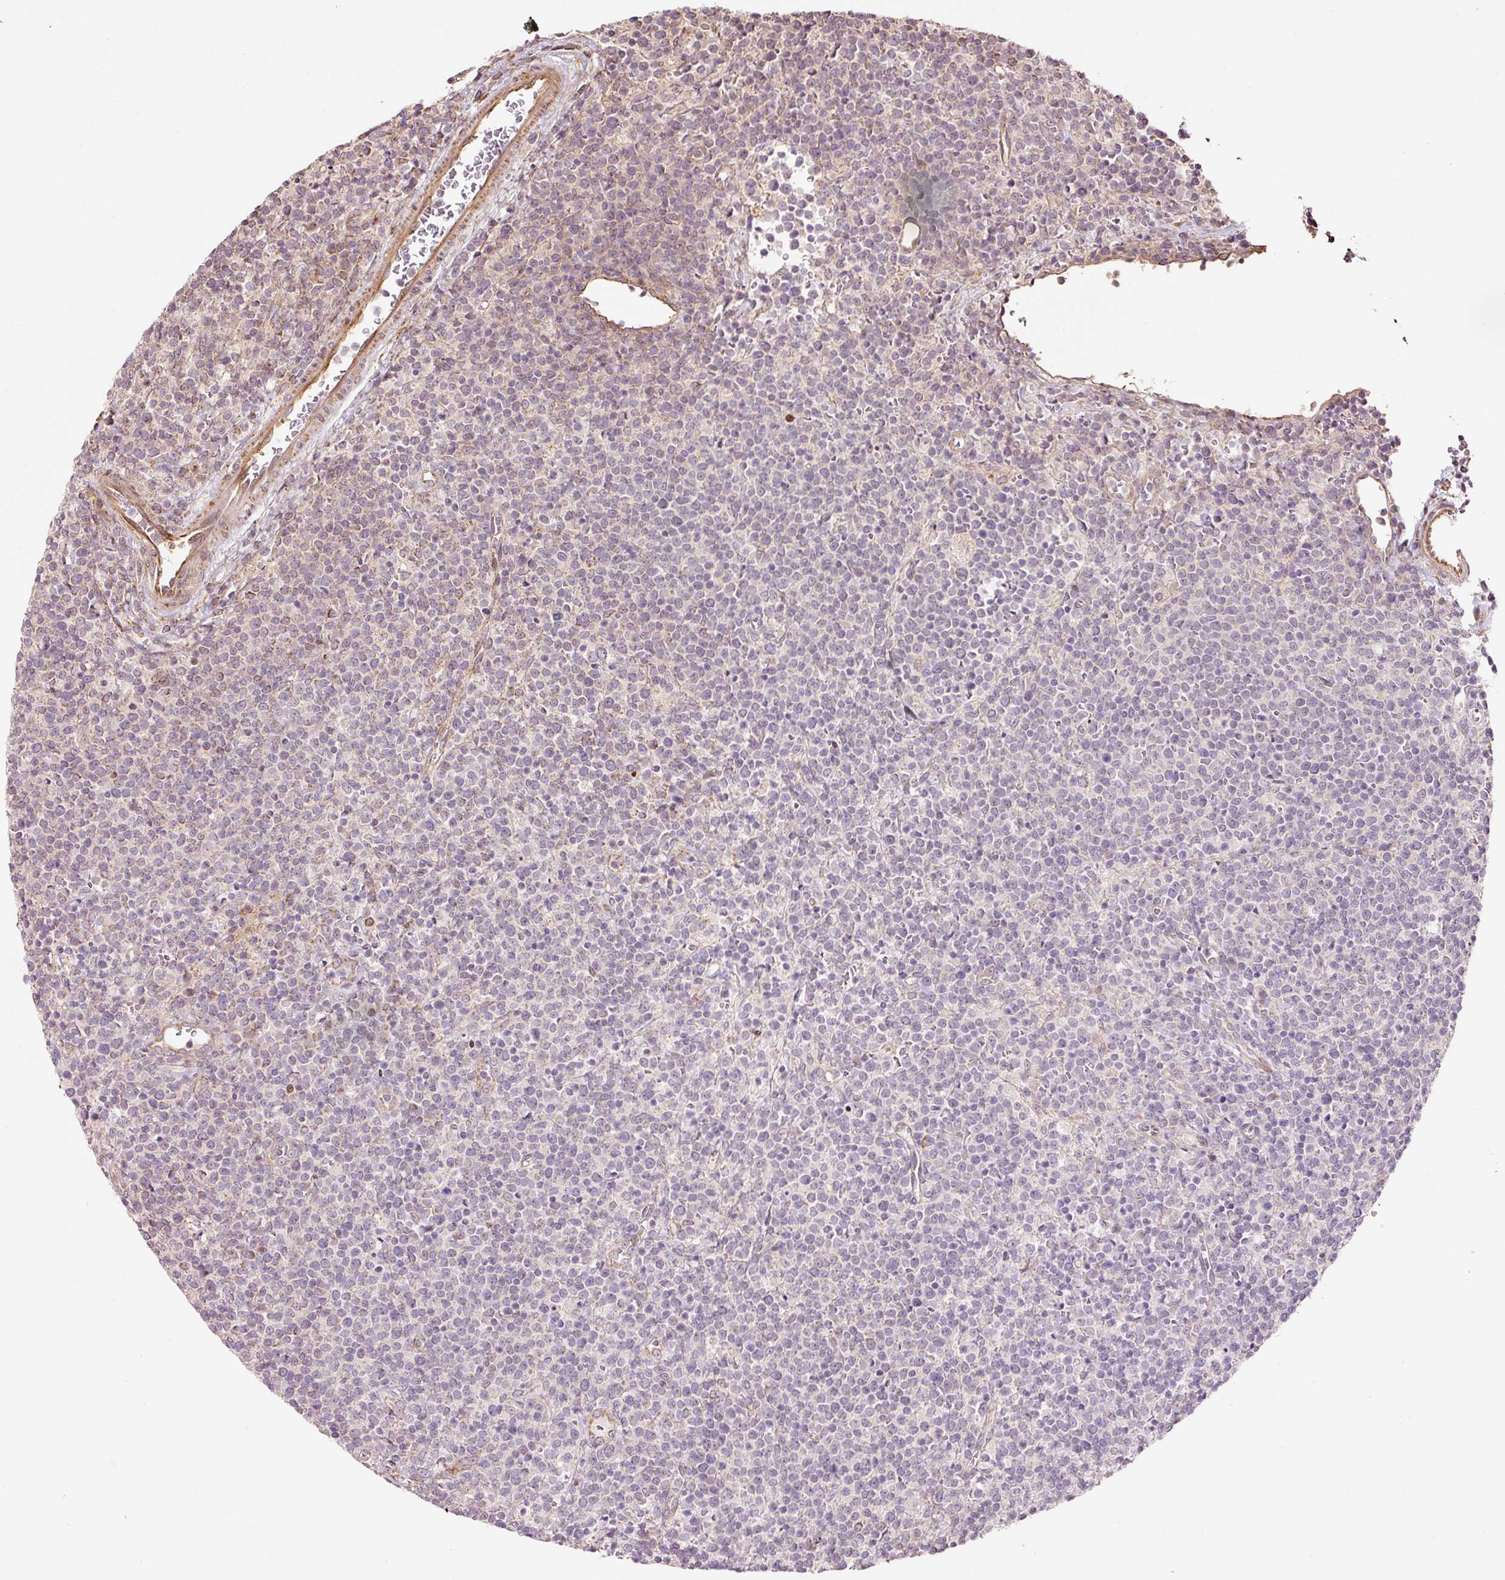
{"staining": {"intensity": "negative", "quantity": "none", "location": "none"}, "tissue": "lymphoma", "cell_type": "Tumor cells", "image_type": "cancer", "snomed": [{"axis": "morphology", "description": "Malignant lymphoma, non-Hodgkin's type, High grade"}, {"axis": "topography", "description": "Lymph node"}], "caption": "IHC photomicrograph of neoplastic tissue: human high-grade malignant lymphoma, non-Hodgkin's type stained with DAB demonstrates no significant protein staining in tumor cells. Brightfield microscopy of immunohistochemistry (IHC) stained with DAB (3,3'-diaminobenzidine) (brown) and hematoxylin (blue), captured at high magnification.", "gene": "ETF1", "patient": {"sex": "male", "age": 61}}